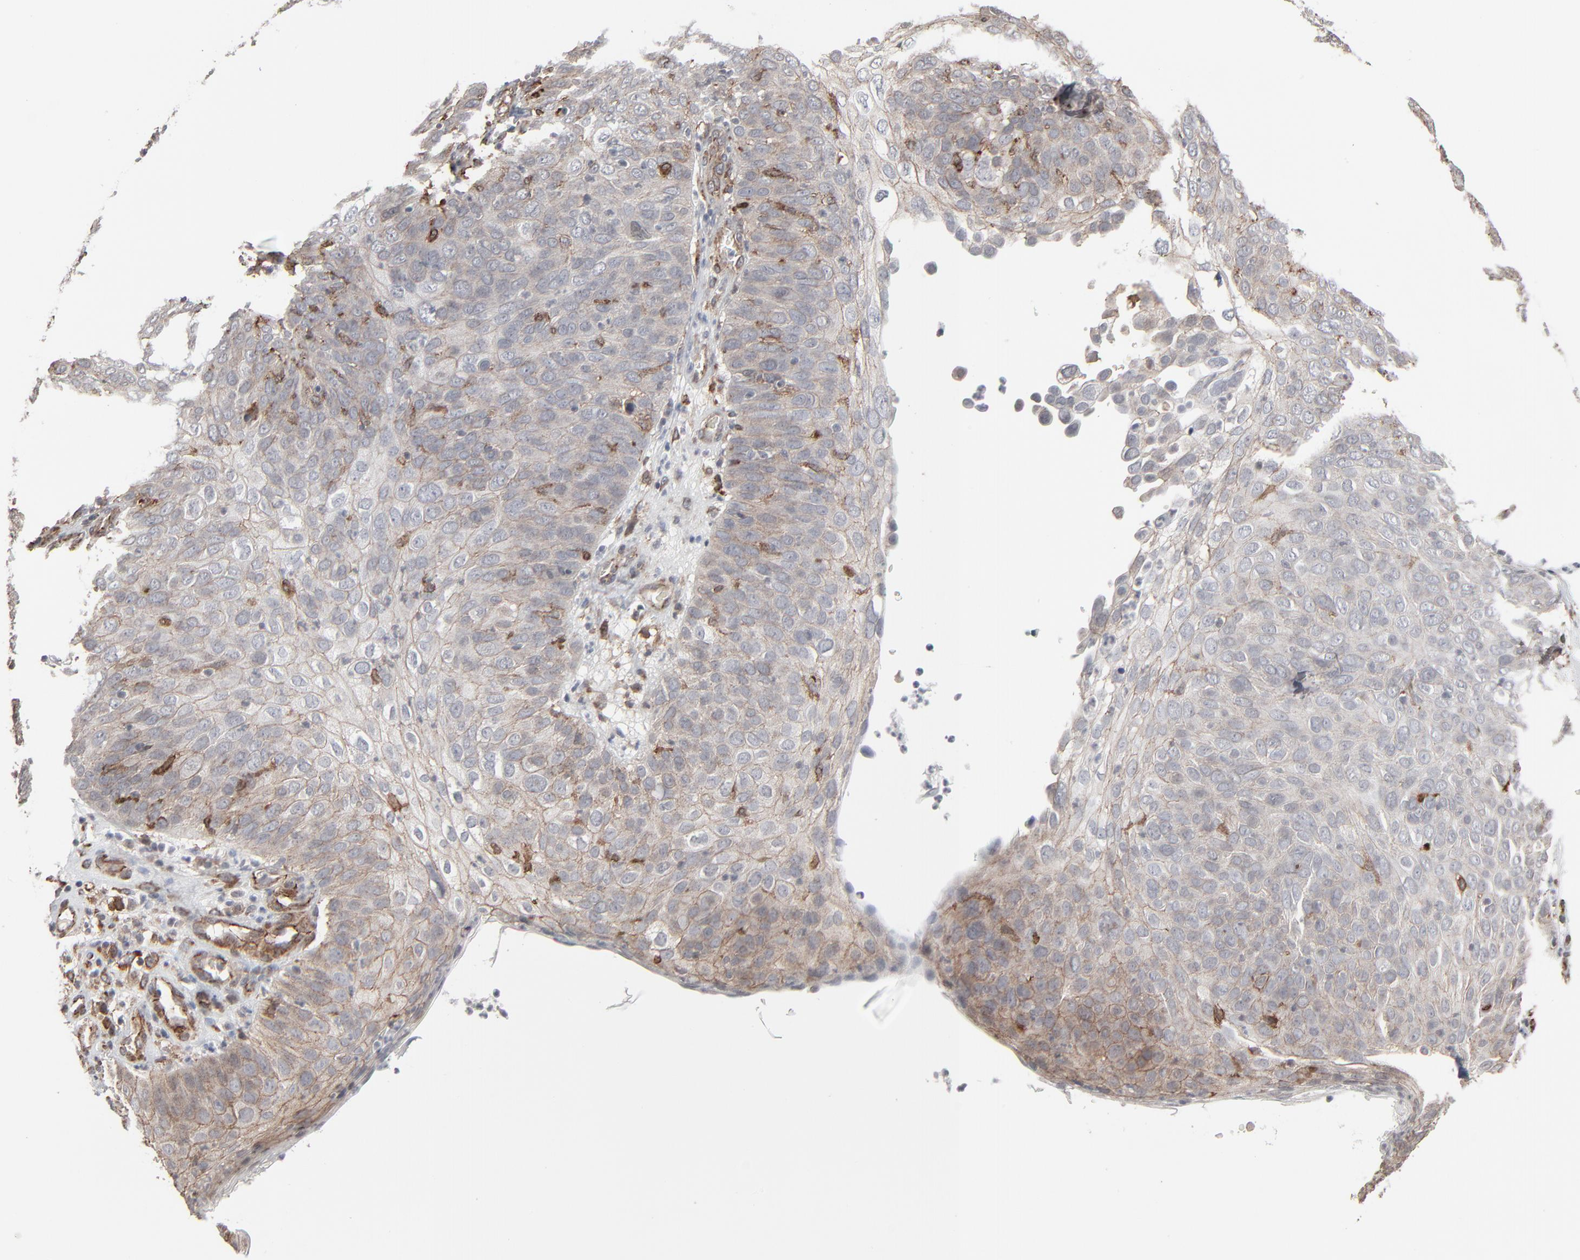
{"staining": {"intensity": "moderate", "quantity": "<25%", "location": "cytoplasmic/membranous"}, "tissue": "skin cancer", "cell_type": "Tumor cells", "image_type": "cancer", "snomed": [{"axis": "morphology", "description": "Squamous cell carcinoma, NOS"}, {"axis": "topography", "description": "Skin"}], "caption": "A brown stain labels moderate cytoplasmic/membranous expression of a protein in human skin squamous cell carcinoma tumor cells. The staining was performed using DAB (3,3'-diaminobenzidine) to visualize the protein expression in brown, while the nuclei were stained in blue with hematoxylin (Magnification: 20x).", "gene": "CTNND1", "patient": {"sex": "male", "age": 87}}